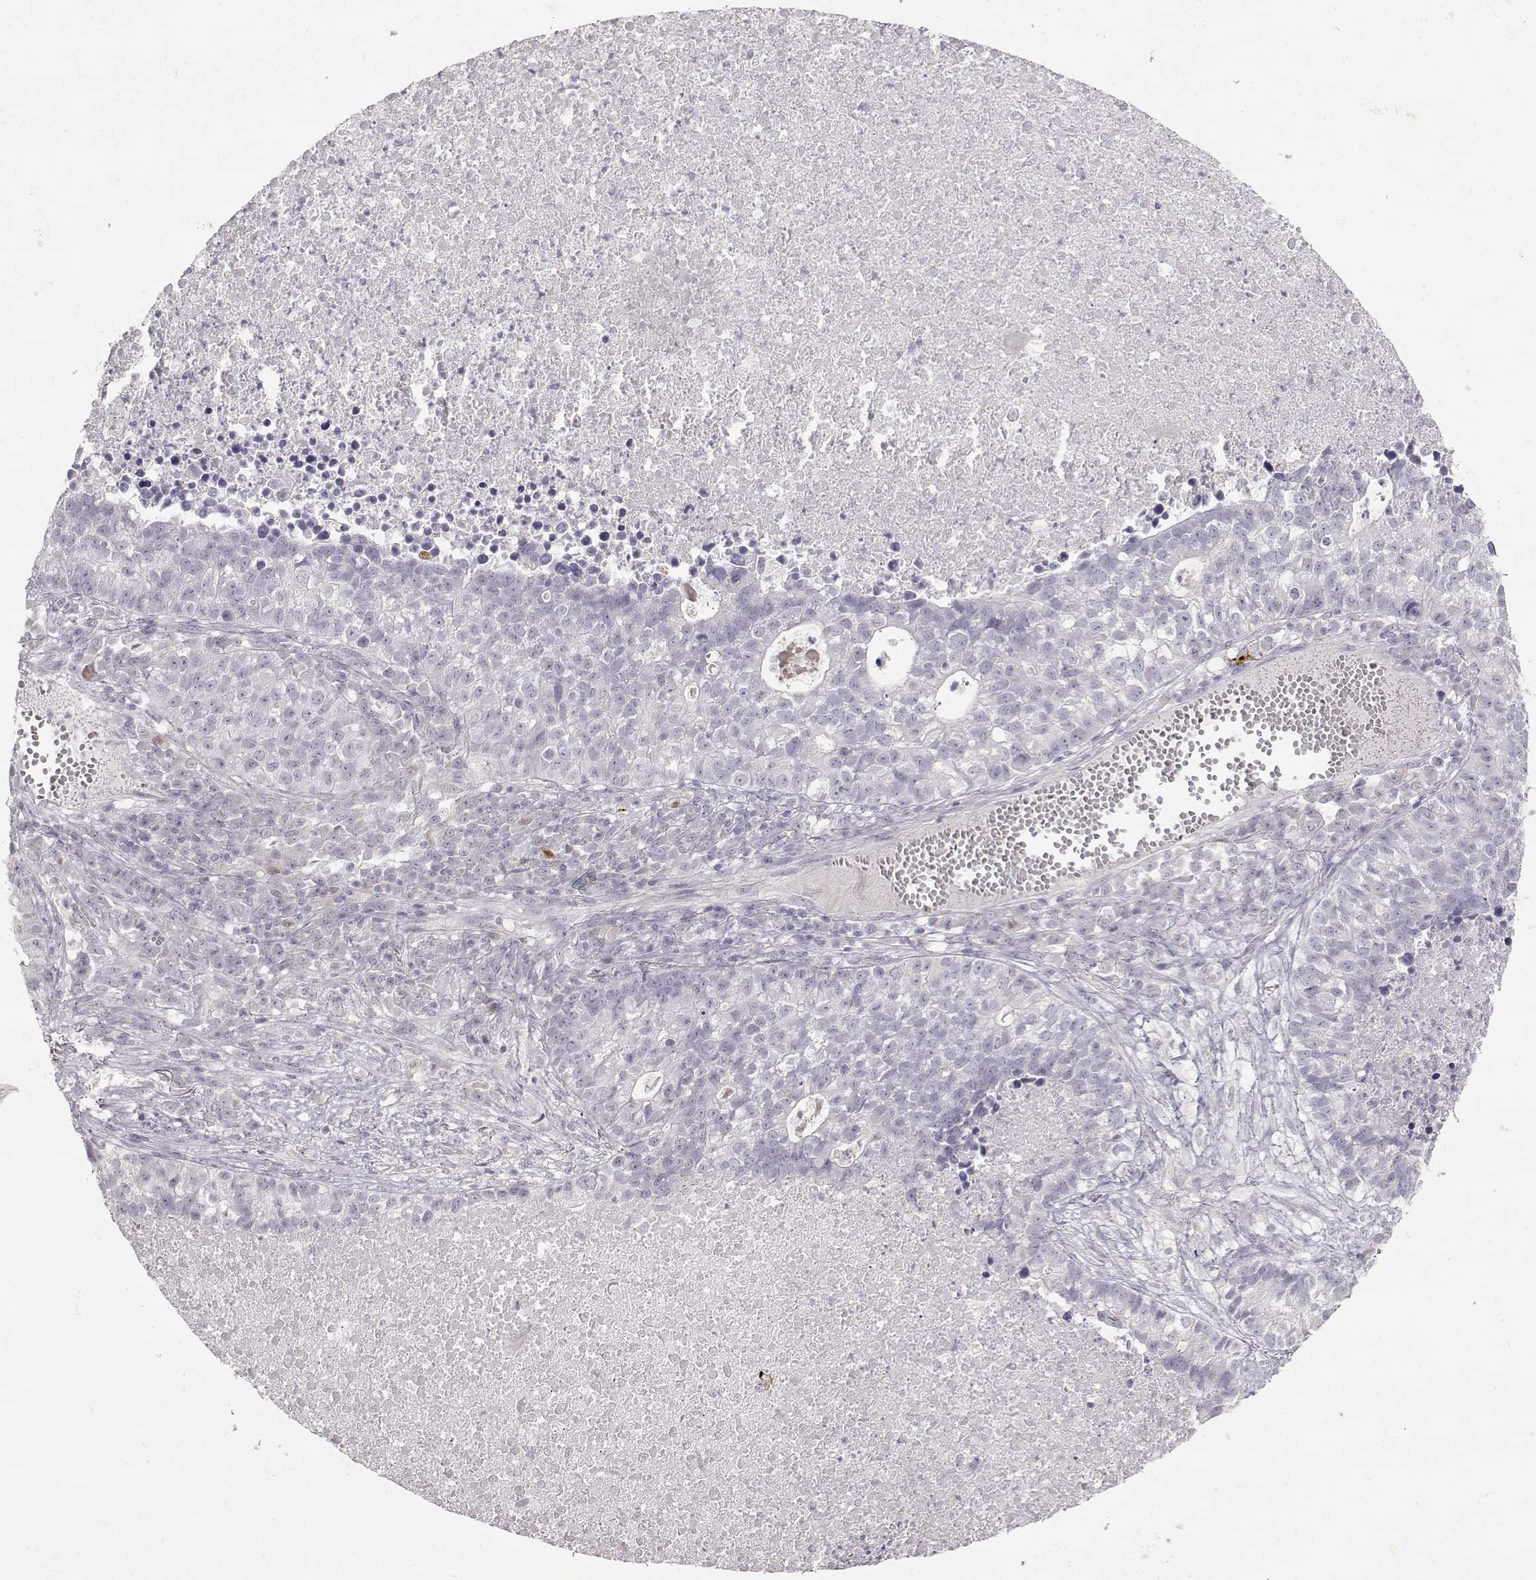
{"staining": {"intensity": "negative", "quantity": "none", "location": "none"}, "tissue": "lung cancer", "cell_type": "Tumor cells", "image_type": "cancer", "snomed": [{"axis": "morphology", "description": "Adenocarcinoma, NOS"}, {"axis": "topography", "description": "Lung"}], "caption": "Tumor cells show no significant protein positivity in lung adenocarcinoma.", "gene": "S100B", "patient": {"sex": "male", "age": 57}}